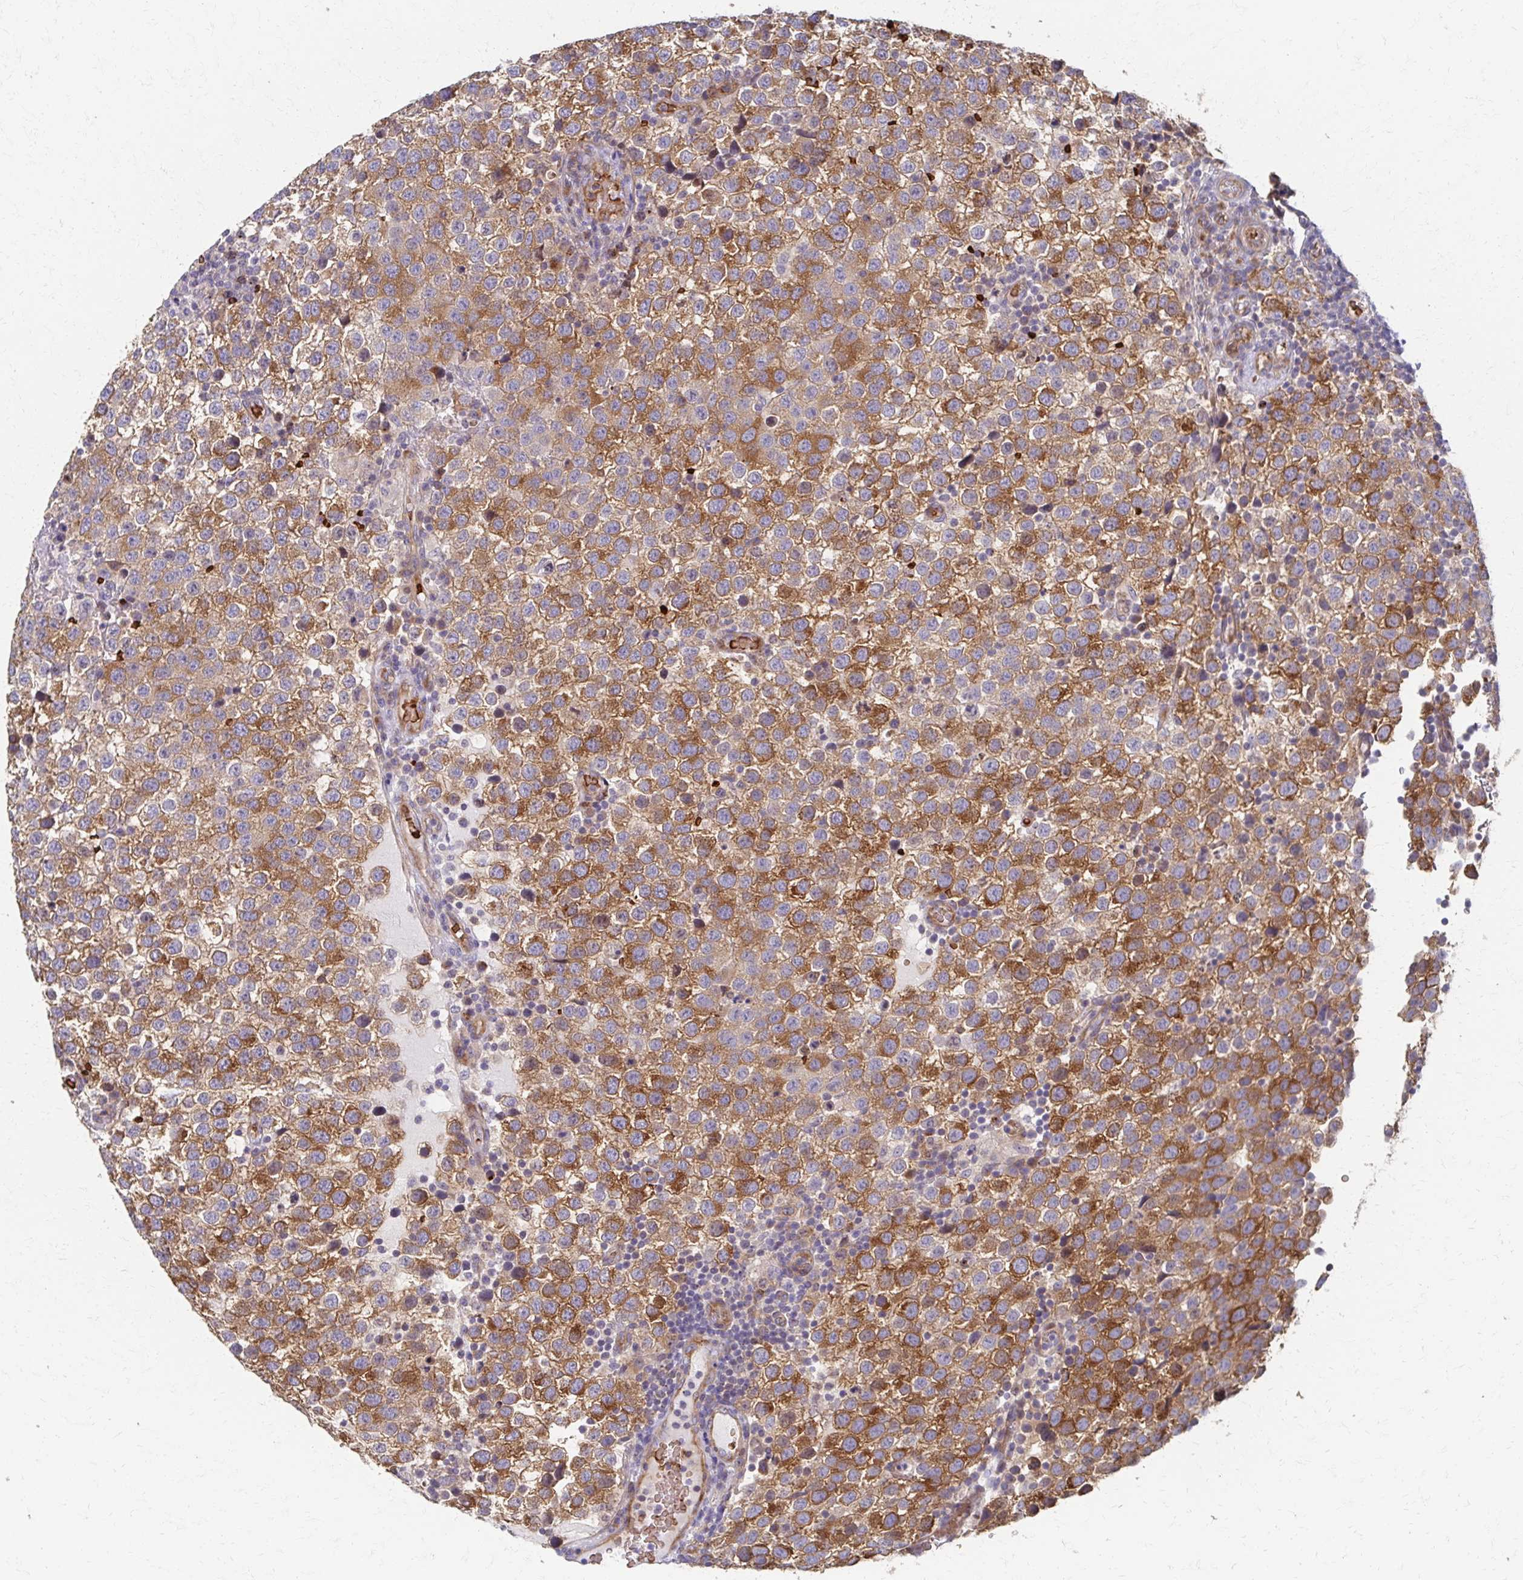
{"staining": {"intensity": "moderate", "quantity": ">75%", "location": "cytoplasmic/membranous"}, "tissue": "testis cancer", "cell_type": "Tumor cells", "image_type": "cancer", "snomed": [{"axis": "morphology", "description": "Seminoma, NOS"}, {"axis": "topography", "description": "Testis"}], "caption": "Immunohistochemical staining of seminoma (testis) shows medium levels of moderate cytoplasmic/membranous staining in about >75% of tumor cells.", "gene": "SKA2", "patient": {"sex": "male", "age": 34}}